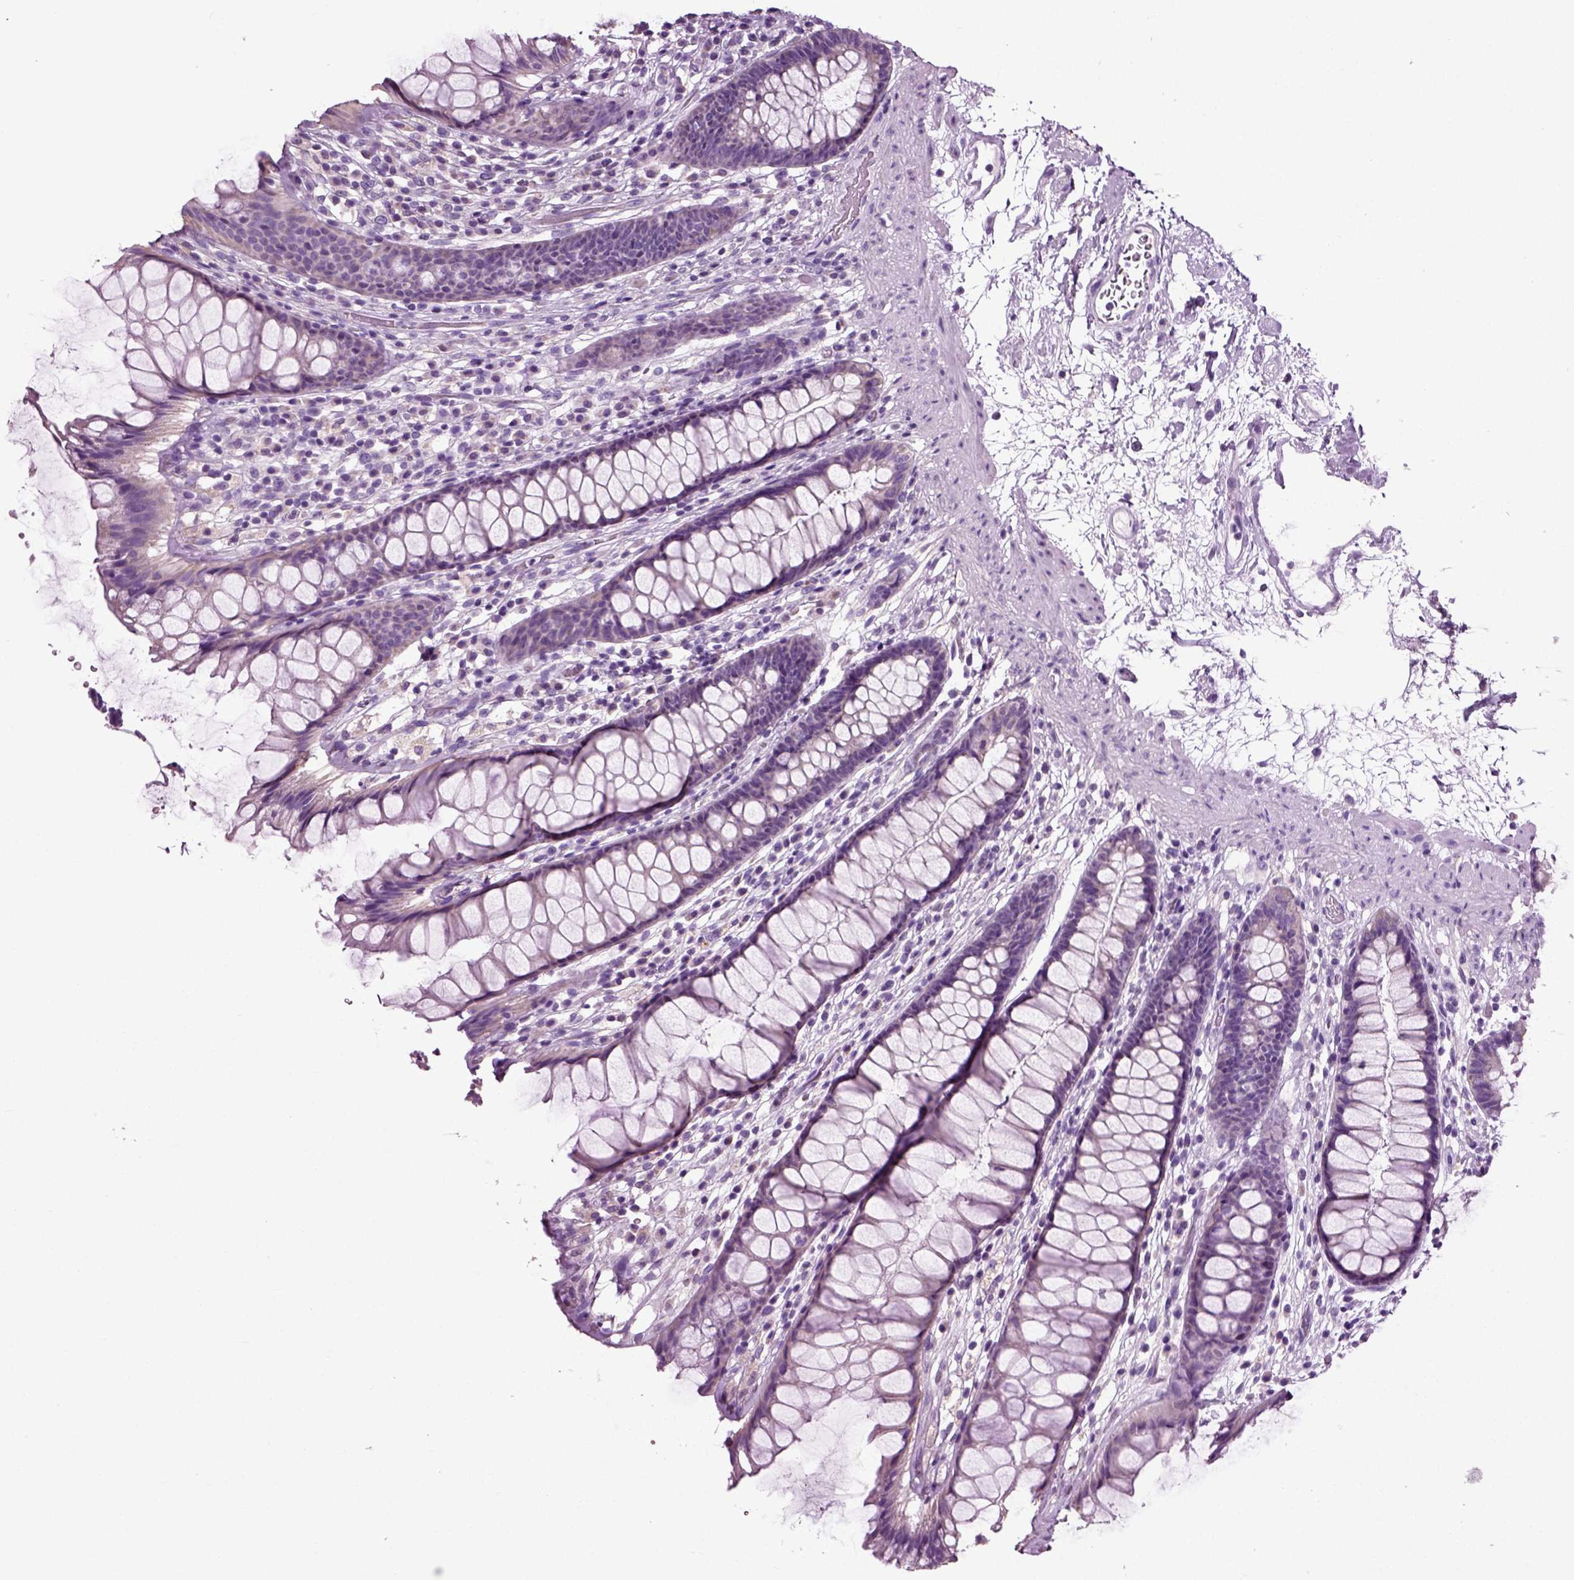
{"staining": {"intensity": "negative", "quantity": "none", "location": "none"}, "tissue": "rectum", "cell_type": "Glandular cells", "image_type": "normal", "snomed": [{"axis": "morphology", "description": "Normal tissue, NOS"}, {"axis": "topography", "description": "Rectum"}], "caption": "Immunohistochemistry (IHC) of benign human rectum reveals no positivity in glandular cells.", "gene": "DNAH10", "patient": {"sex": "male", "age": 72}}